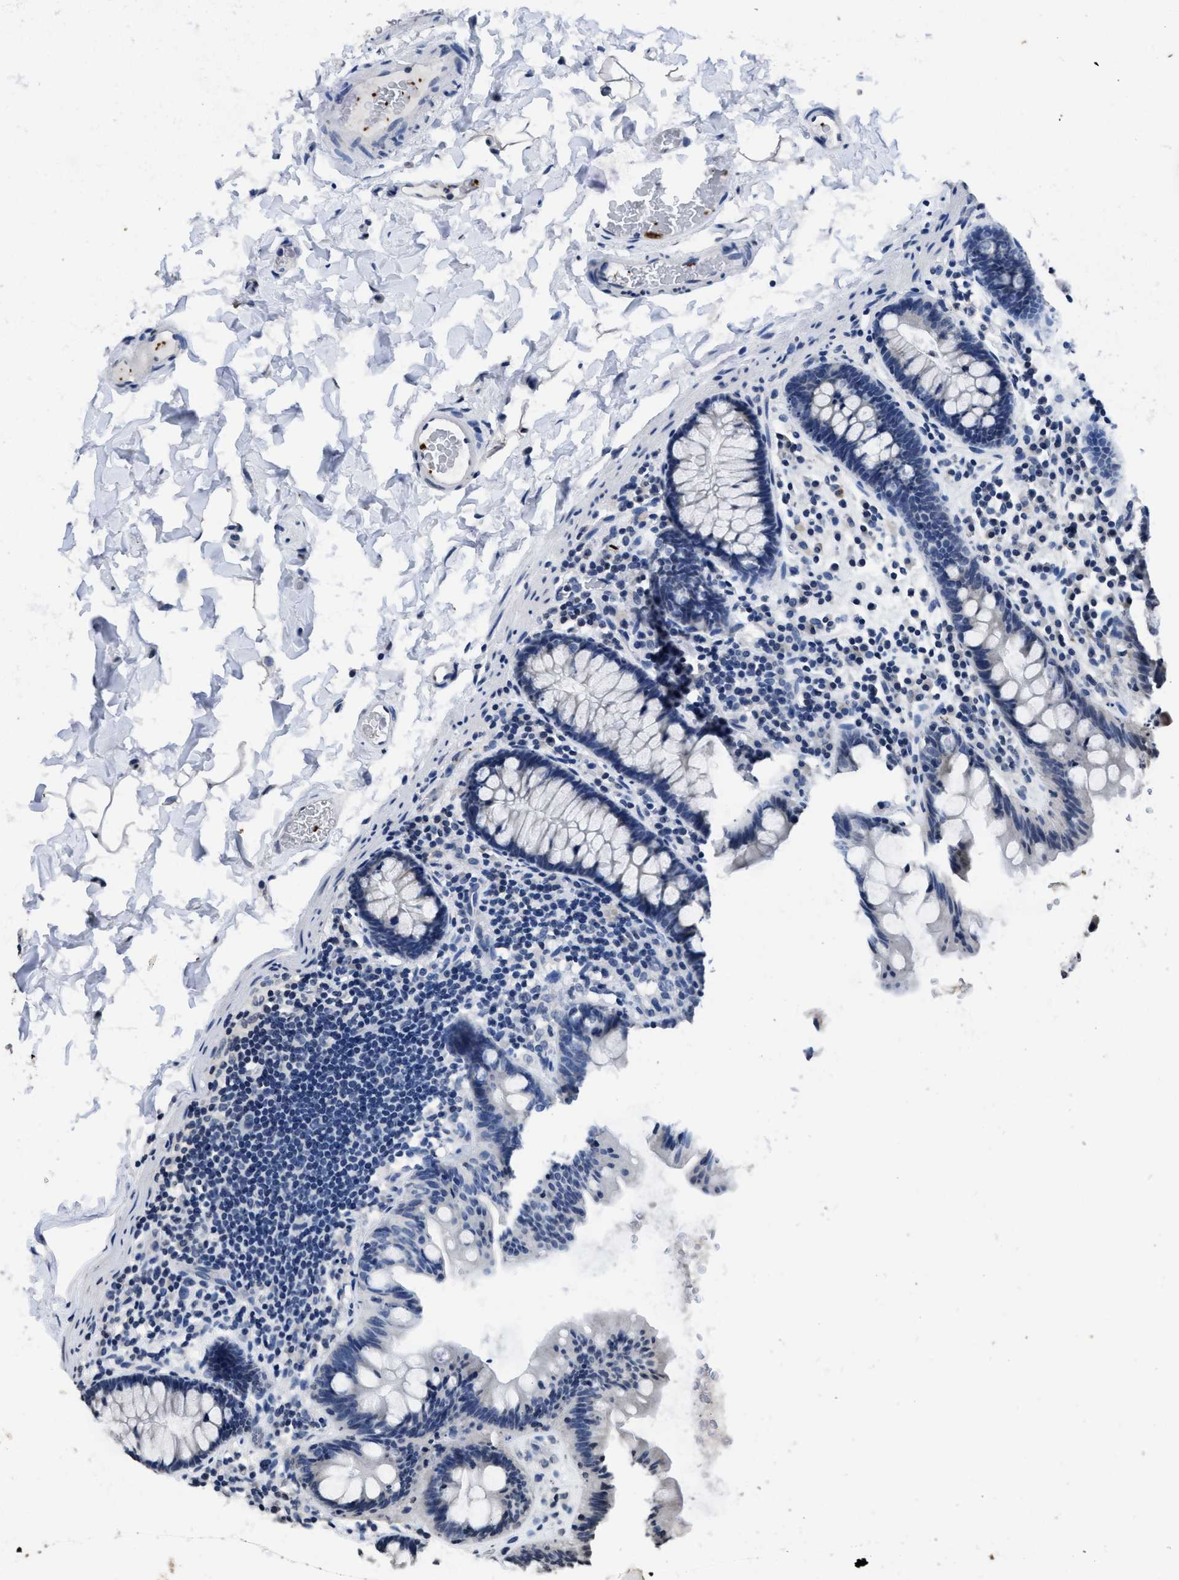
{"staining": {"intensity": "negative", "quantity": "none", "location": "none"}, "tissue": "colon", "cell_type": "Endothelial cells", "image_type": "normal", "snomed": [{"axis": "morphology", "description": "Normal tissue, NOS"}, {"axis": "topography", "description": "Colon"}], "caption": "Immunohistochemistry photomicrograph of benign colon: human colon stained with DAB (3,3'-diaminobenzidine) shows no significant protein expression in endothelial cells.", "gene": "ITGA2B", "patient": {"sex": "female", "age": 80}}